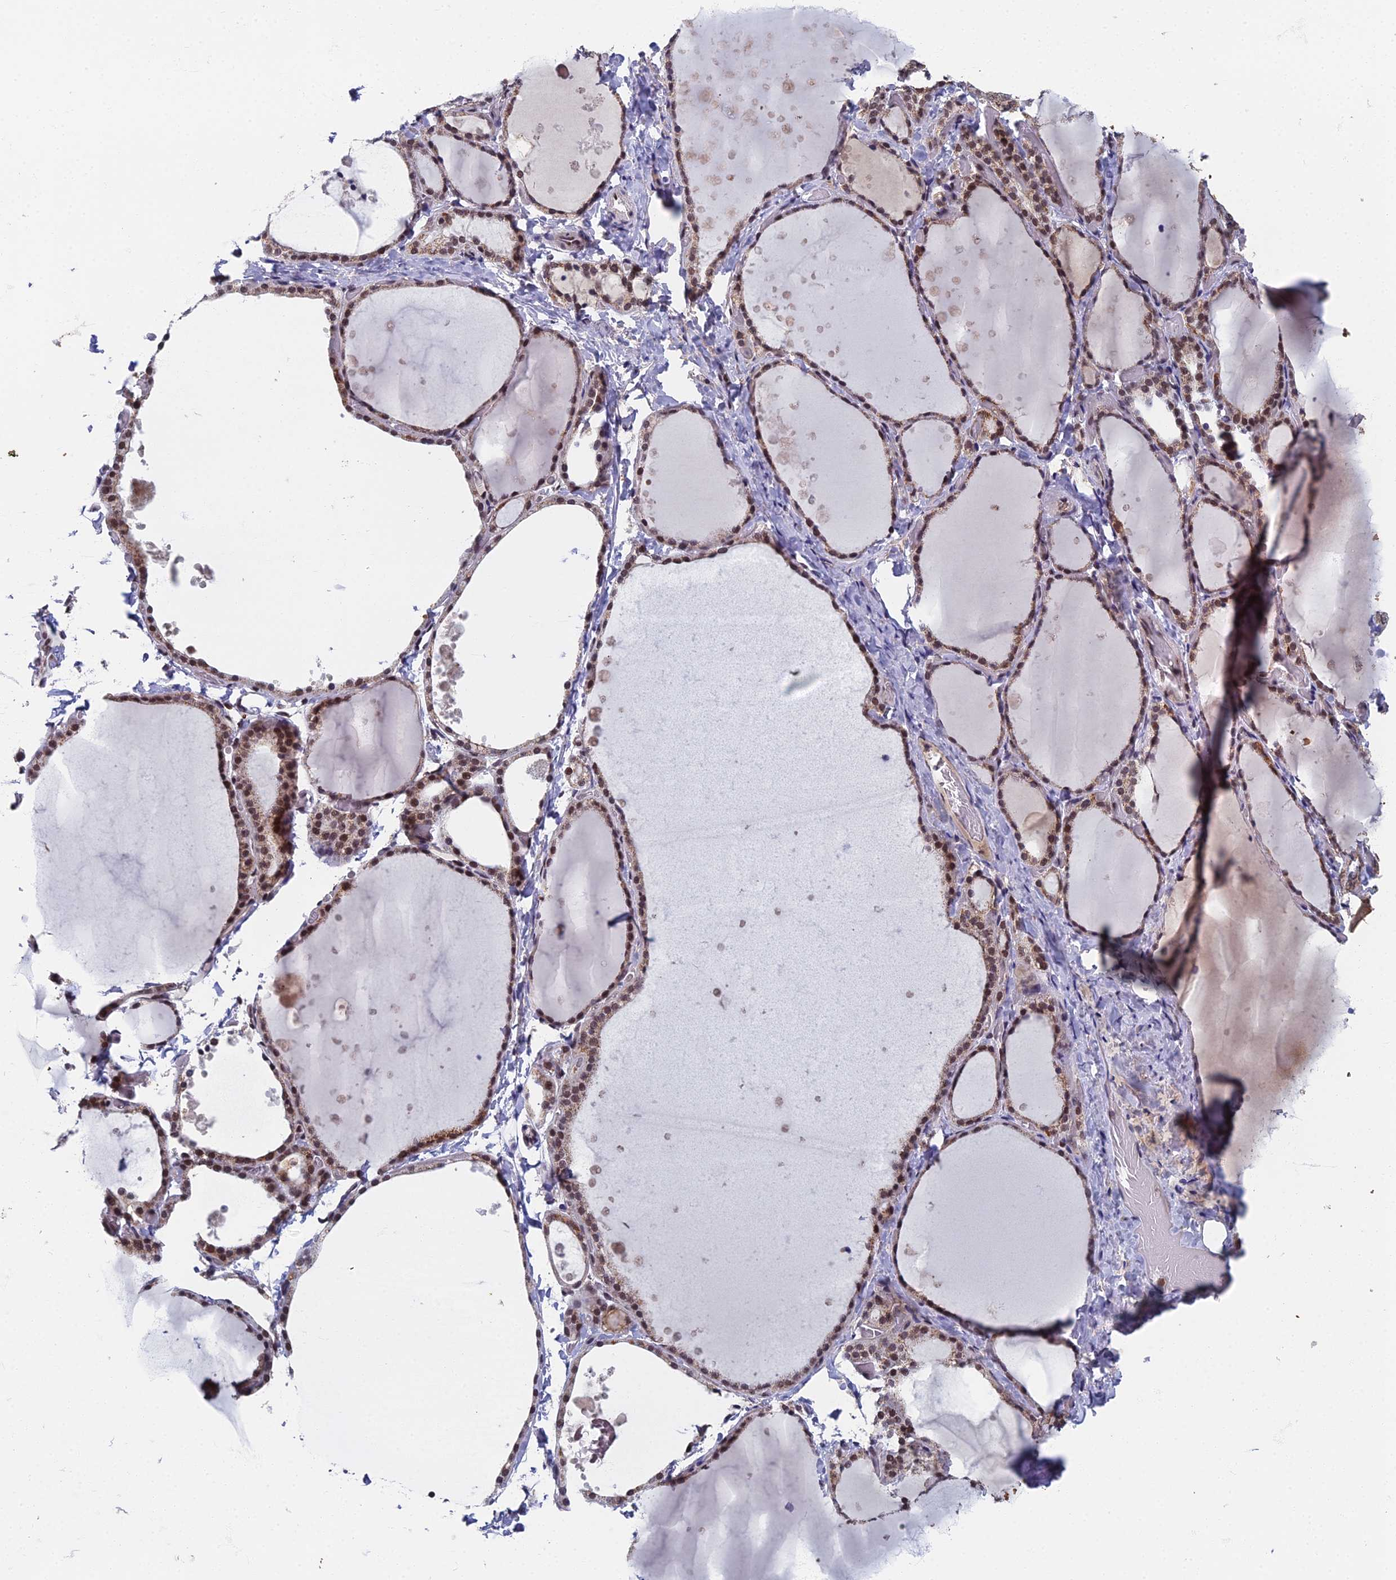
{"staining": {"intensity": "moderate", "quantity": ">75%", "location": "nuclear"}, "tissue": "thyroid gland", "cell_type": "Glandular cells", "image_type": "normal", "snomed": [{"axis": "morphology", "description": "Normal tissue, NOS"}, {"axis": "topography", "description": "Thyroid gland"}], "caption": "Glandular cells display moderate nuclear expression in approximately >75% of cells in normal thyroid gland. (brown staining indicates protein expression, while blue staining denotes nuclei).", "gene": "TAF13", "patient": {"sex": "female", "age": 44}}